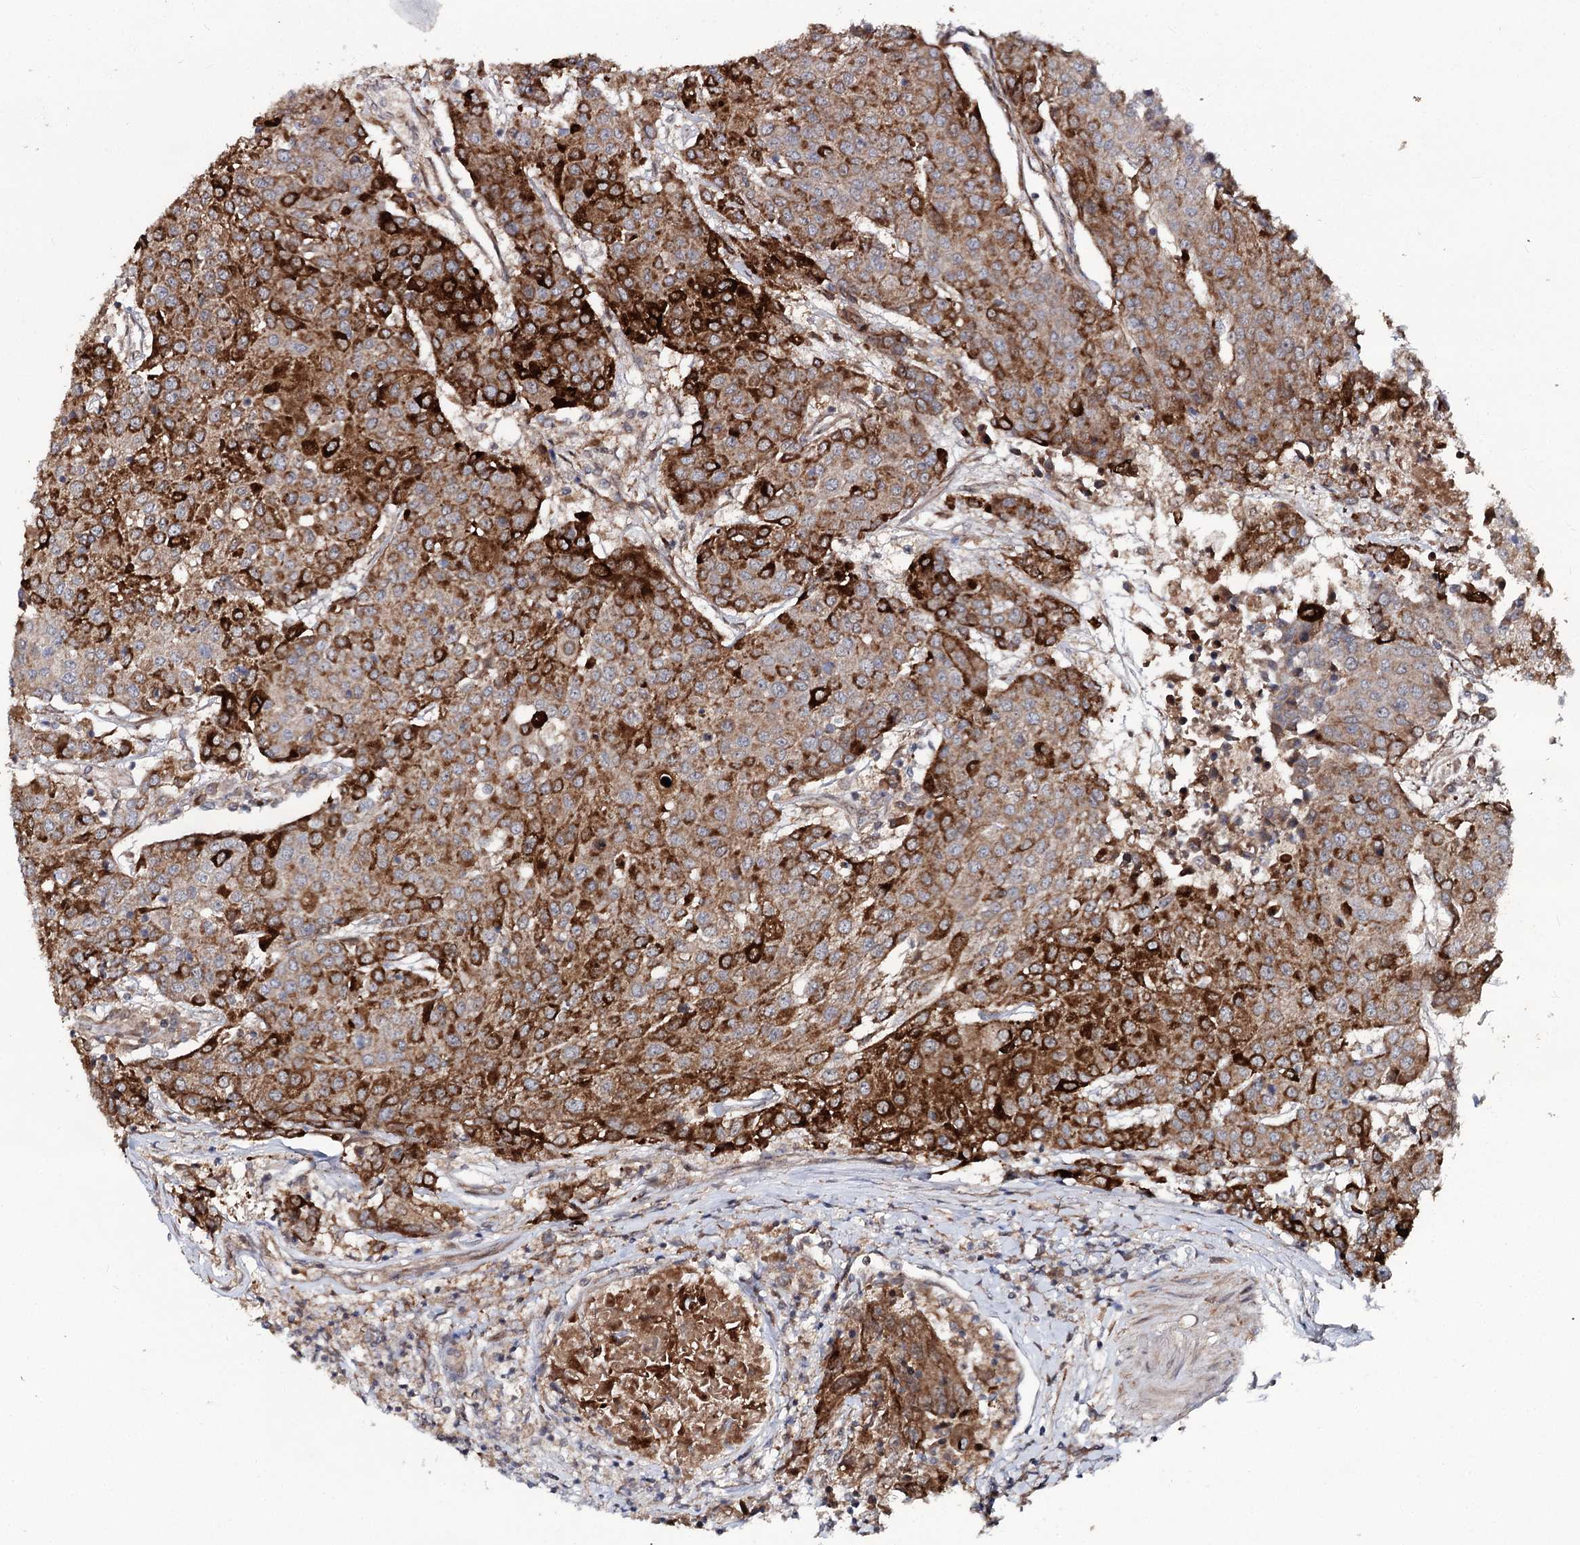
{"staining": {"intensity": "strong", "quantity": "25%-75%", "location": "cytoplasmic/membranous"}, "tissue": "urothelial cancer", "cell_type": "Tumor cells", "image_type": "cancer", "snomed": [{"axis": "morphology", "description": "Urothelial carcinoma, High grade"}, {"axis": "topography", "description": "Urinary bladder"}], "caption": "There is high levels of strong cytoplasmic/membranous expression in tumor cells of urothelial cancer, as demonstrated by immunohistochemical staining (brown color).", "gene": "MSANTD2", "patient": {"sex": "female", "age": 85}}